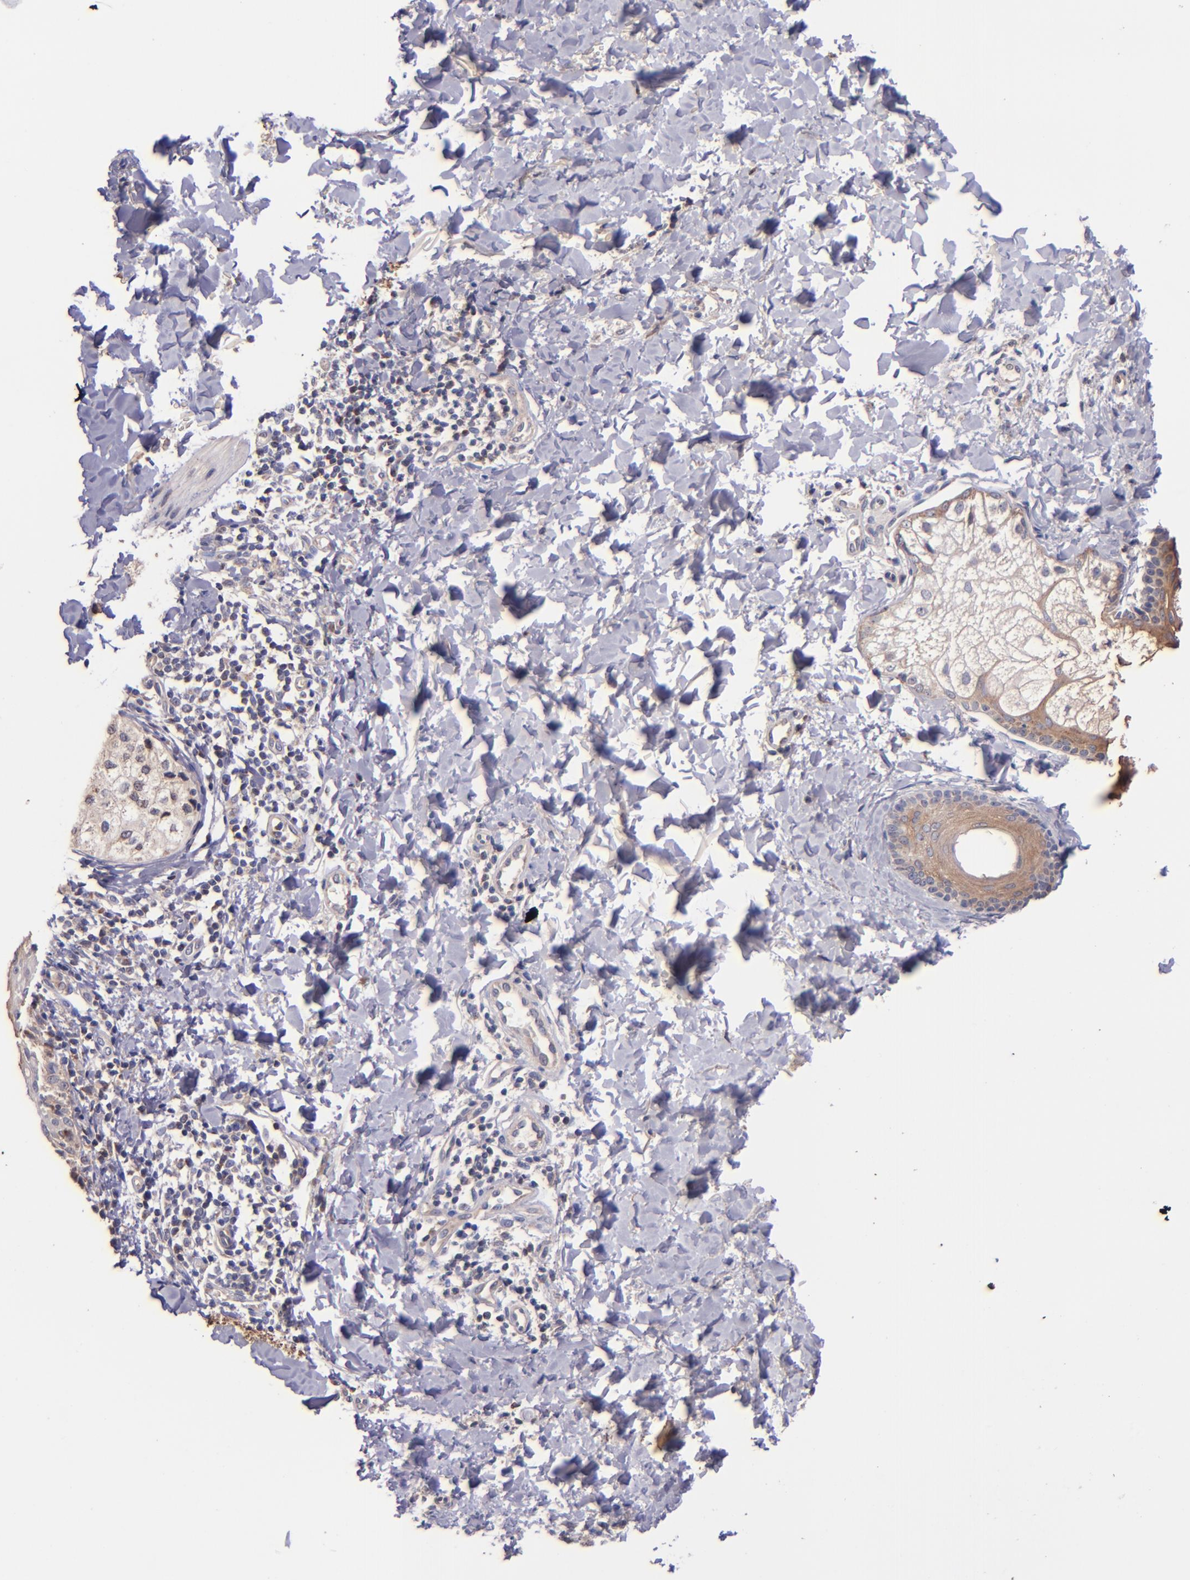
{"staining": {"intensity": "weak", "quantity": "25%-75%", "location": "cytoplasmic/membranous"}, "tissue": "melanoma", "cell_type": "Tumor cells", "image_type": "cancer", "snomed": [{"axis": "morphology", "description": "Malignant melanoma, NOS"}, {"axis": "topography", "description": "Skin"}], "caption": "The micrograph reveals a brown stain indicating the presence of a protein in the cytoplasmic/membranous of tumor cells in melanoma.", "gene": "SHC1", "patient": {"sex": "male", "age": 23}}